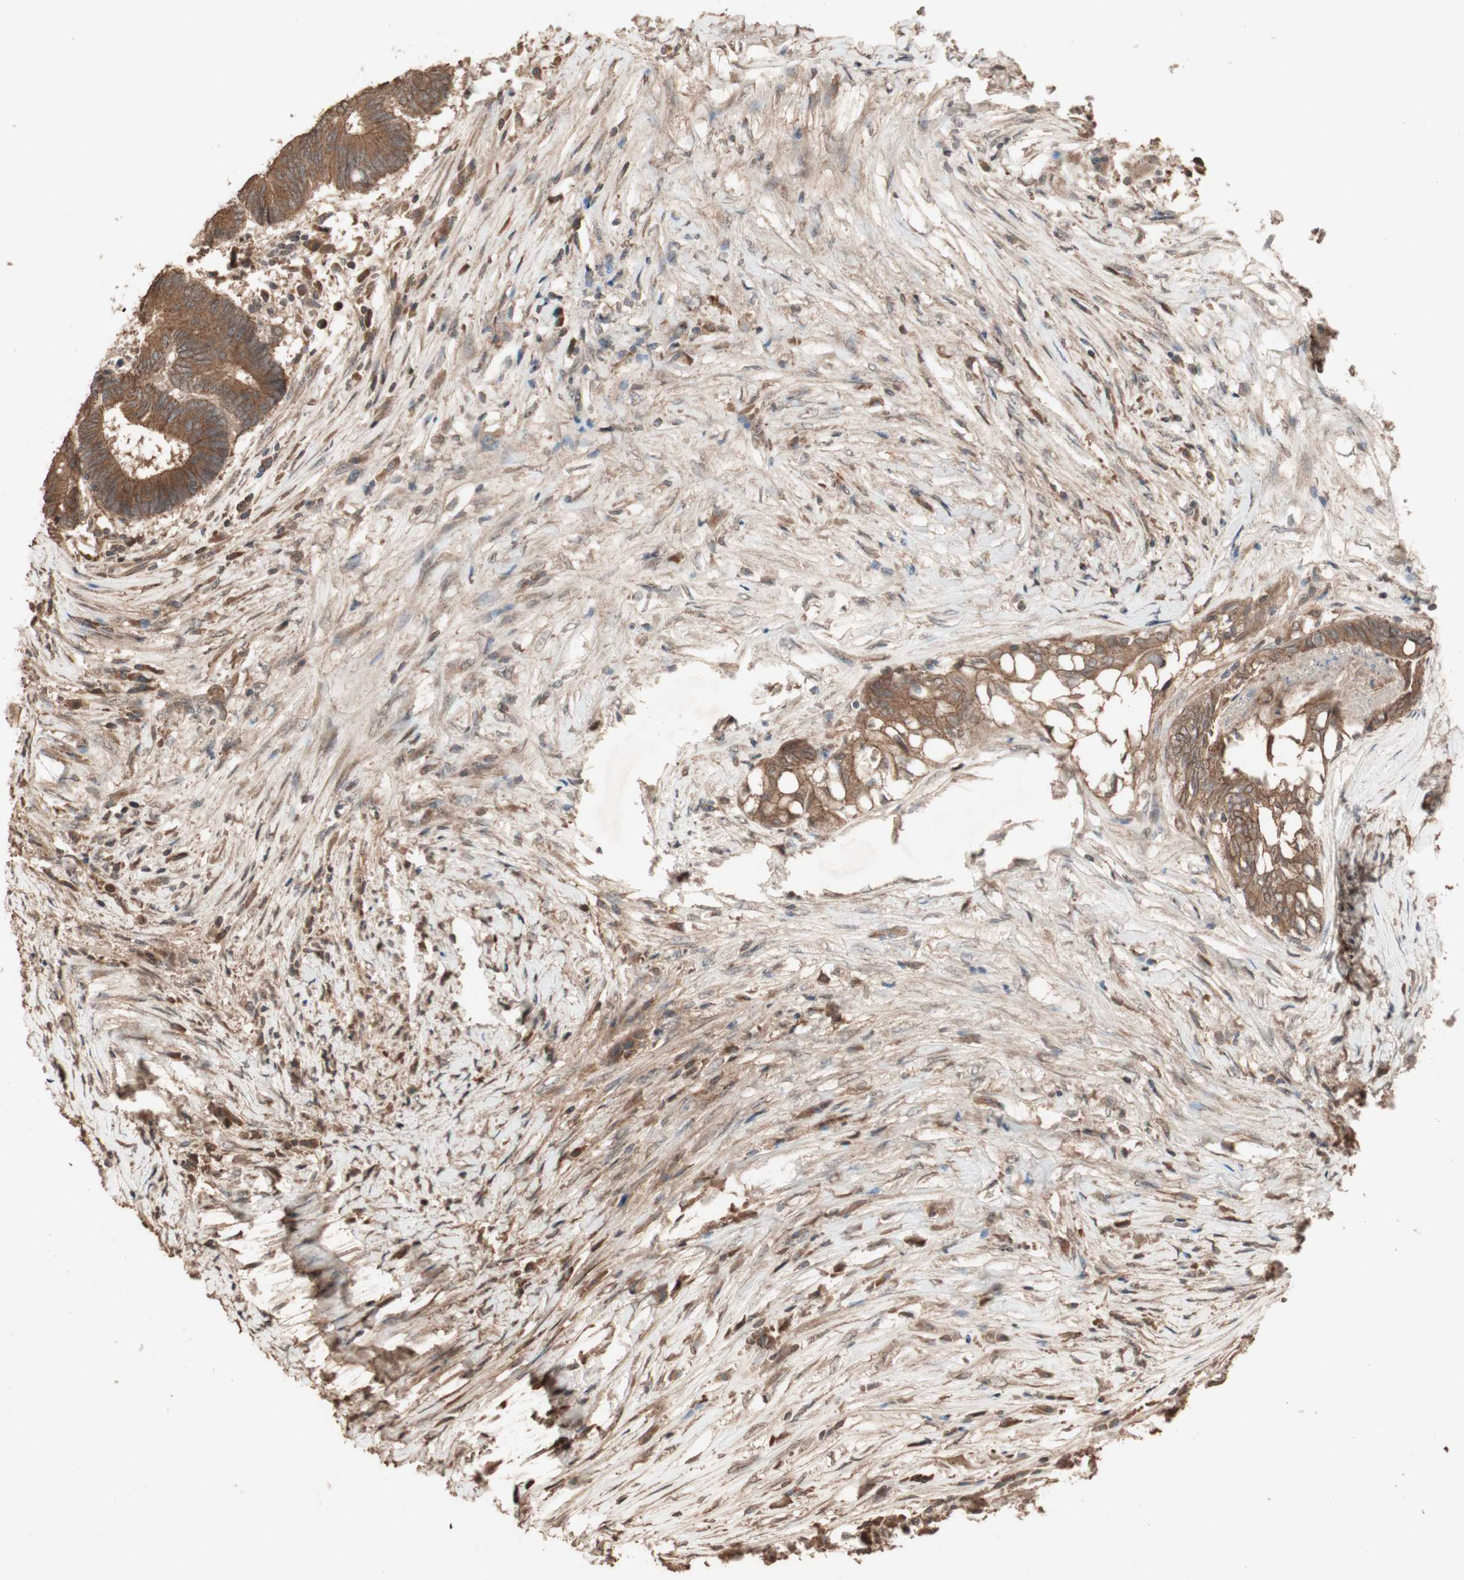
{"staining": {"intensity": "strong", "quantity": ">75%", "location": "cytoplasmic/membranous"}, "tissue": "colorectal cancer", "cell_type": "Tumor cells", "image_type": "cancer", "snomed": [{"axis": "morphology", "description": "Adenocarcinoma, NOS"}, {"axis": "topography", "description": "Rectum"}], "caption": "Colorectal cancer (adenocarcinoma) was stained to show a protein in brown. There is high levels of strong cytoplasmic/membranous expression in approximately >75% of tumor cells. The staining was performed using DAB (3,3'-diaminobenzidine) to visualize the protein expression in brown, while the nuclei were stained in blue with hematoxylin (Magnification: 20x).", "gene": "USP20", "patient": {"sex": "male", "age": 63}}